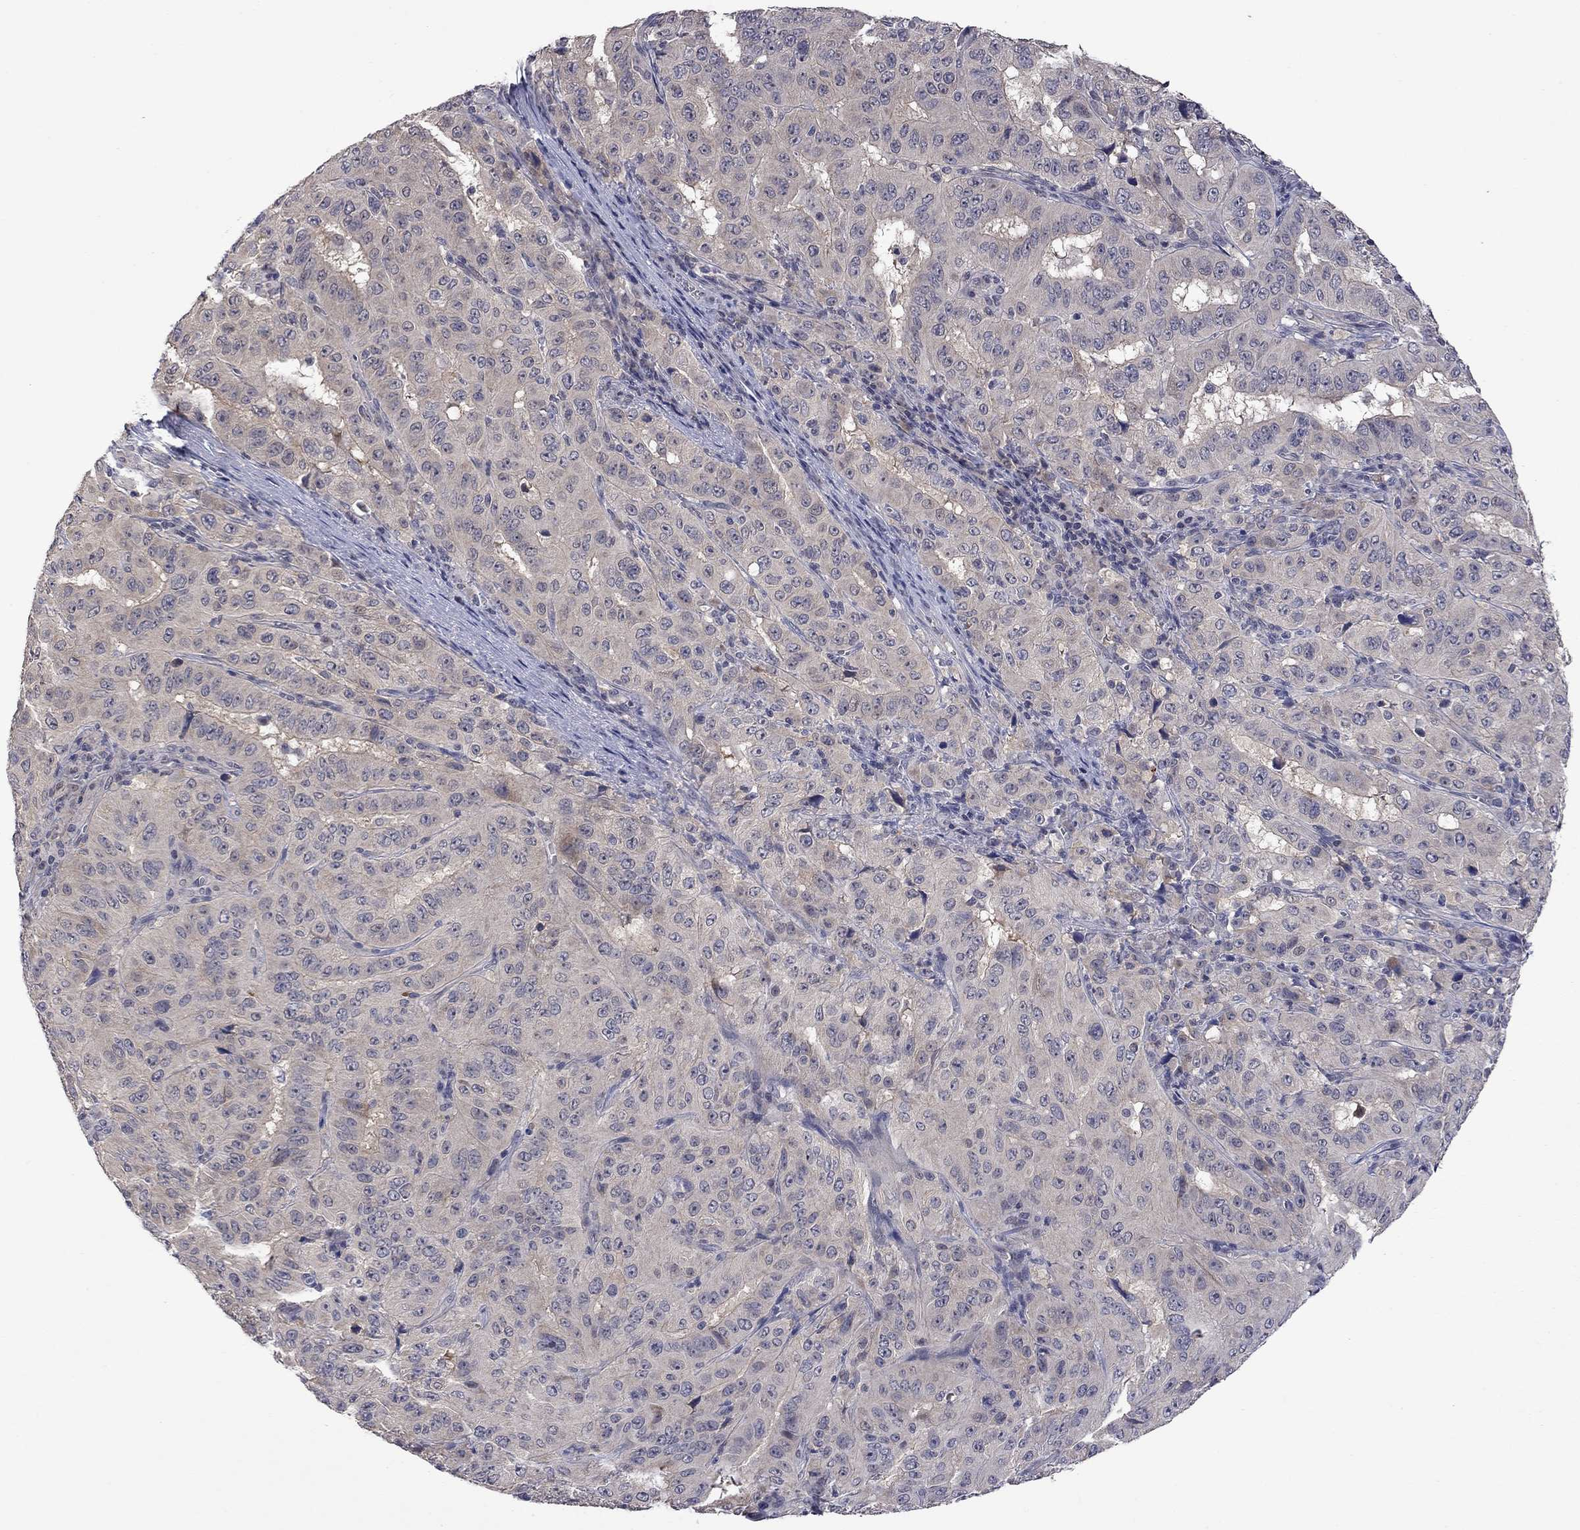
{"staining": {"intensity": "negative", "quantity": "none", "location": "none"}, "tissue": "pancreatic cancer", "cell_type": "Tumor cells", "image_type": "cancer", "snomed": [{"axis": "morphology", "description": "Adenocarcinoma, NOS"}, {"axis": "topography", "description": "Pancreas"}], "caption": "Human pancreatic adenocarcinoma stained for a protein using immunohistochemistry shows no positivity in tumor cells.", "gene": "FABP12", "patient": {"sex": "male", "age": 63}}